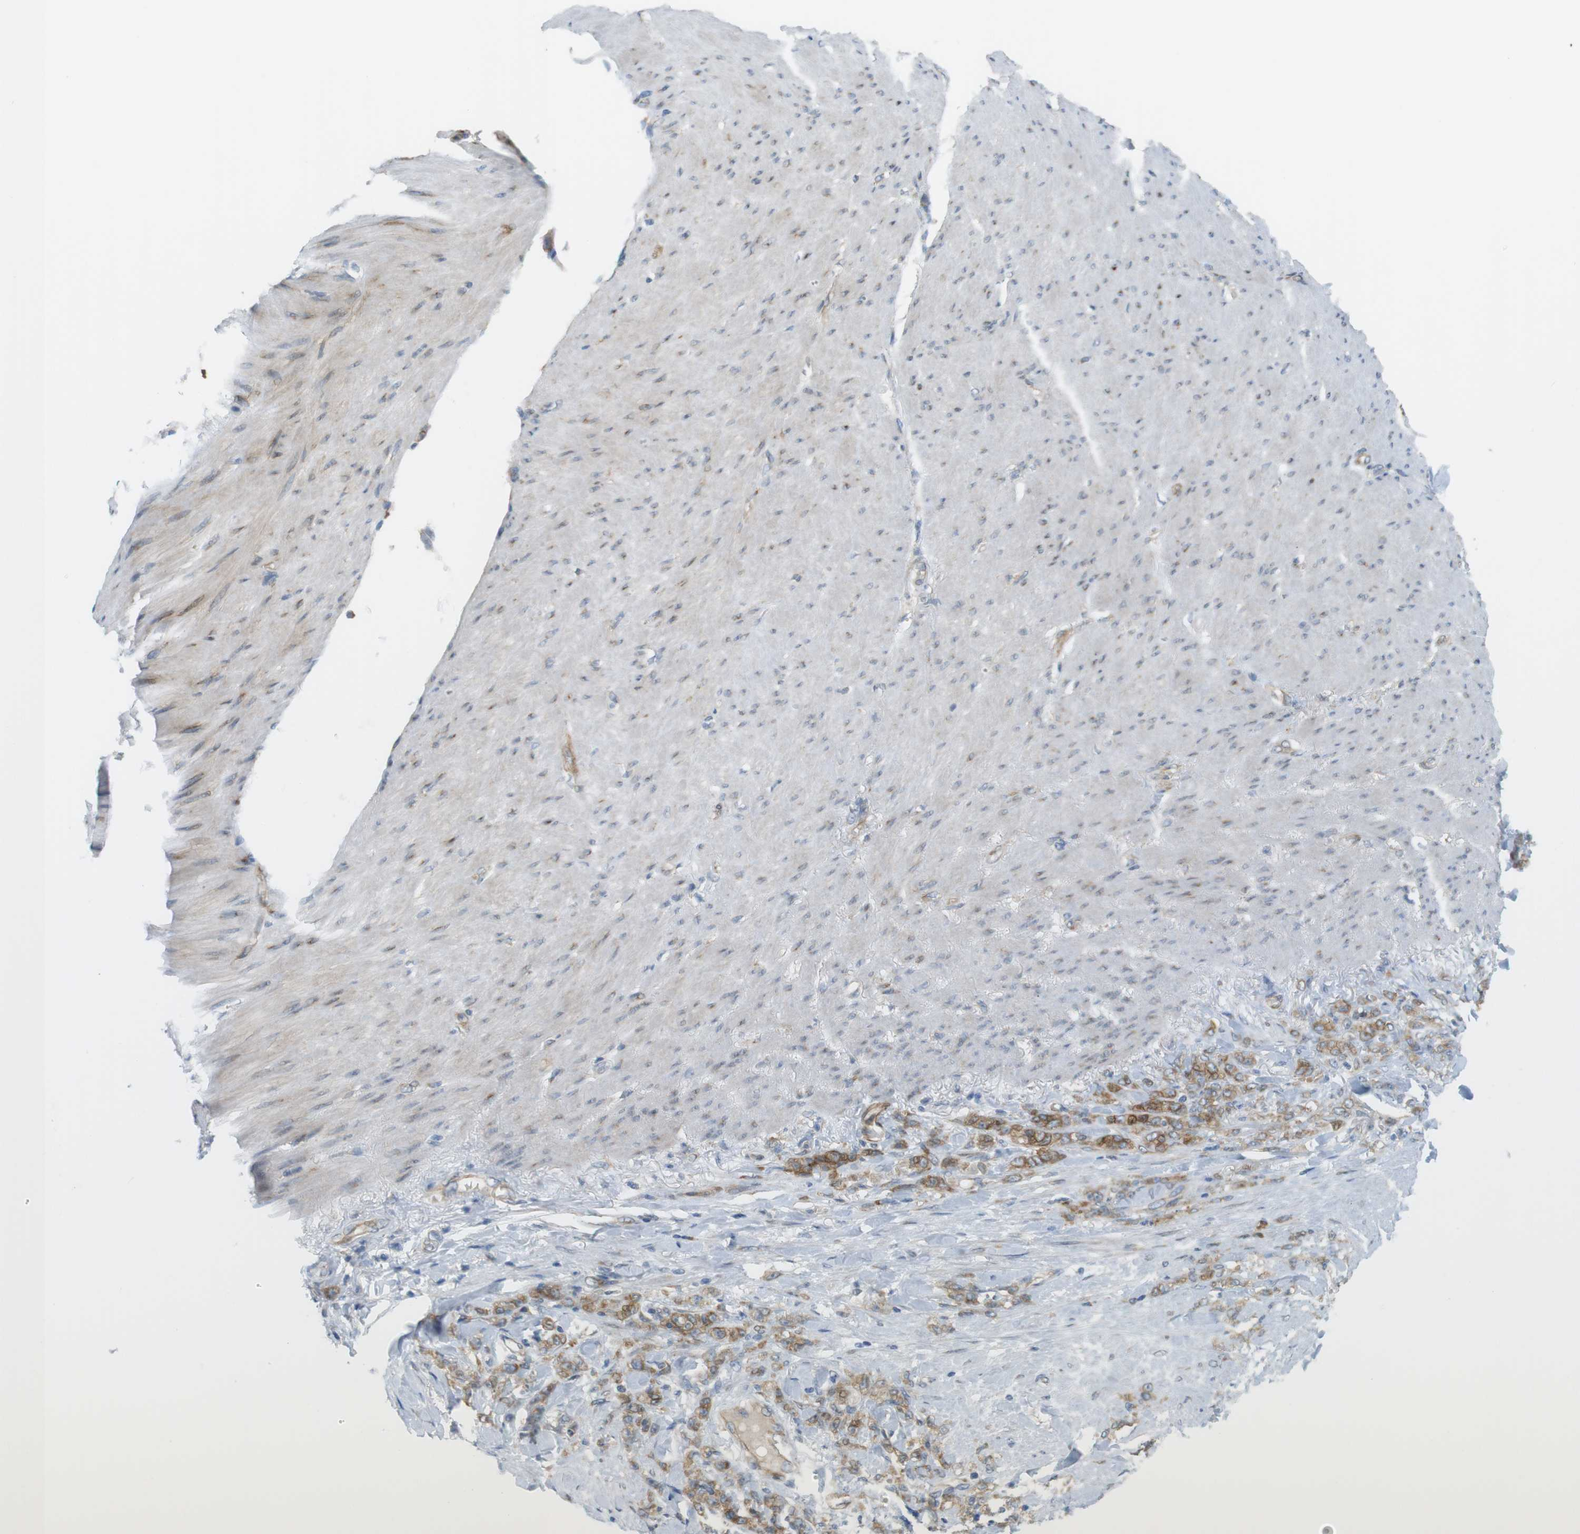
{"staining": {"intensity": "moderate", "quantity": ">75%", "location": "cytoplasmic/membranous"}, "tissue": "stomach cancer", "cell_type": "Tumor cells", "image_type": "cancer", "snomed": [{"axis": "morphology", "description": "Adenocarcinoma, NOS"}, {"axis": "topography", "description": "Stomach"}], "caption": "Protein staining exhibits moderate cytoplasmic/membranous expression in approximately >75% of tumor cells in stomach cancer (adenocarcinoma).", "gene": "GJC3", "patient": {"sex": "male", "age": 82}}